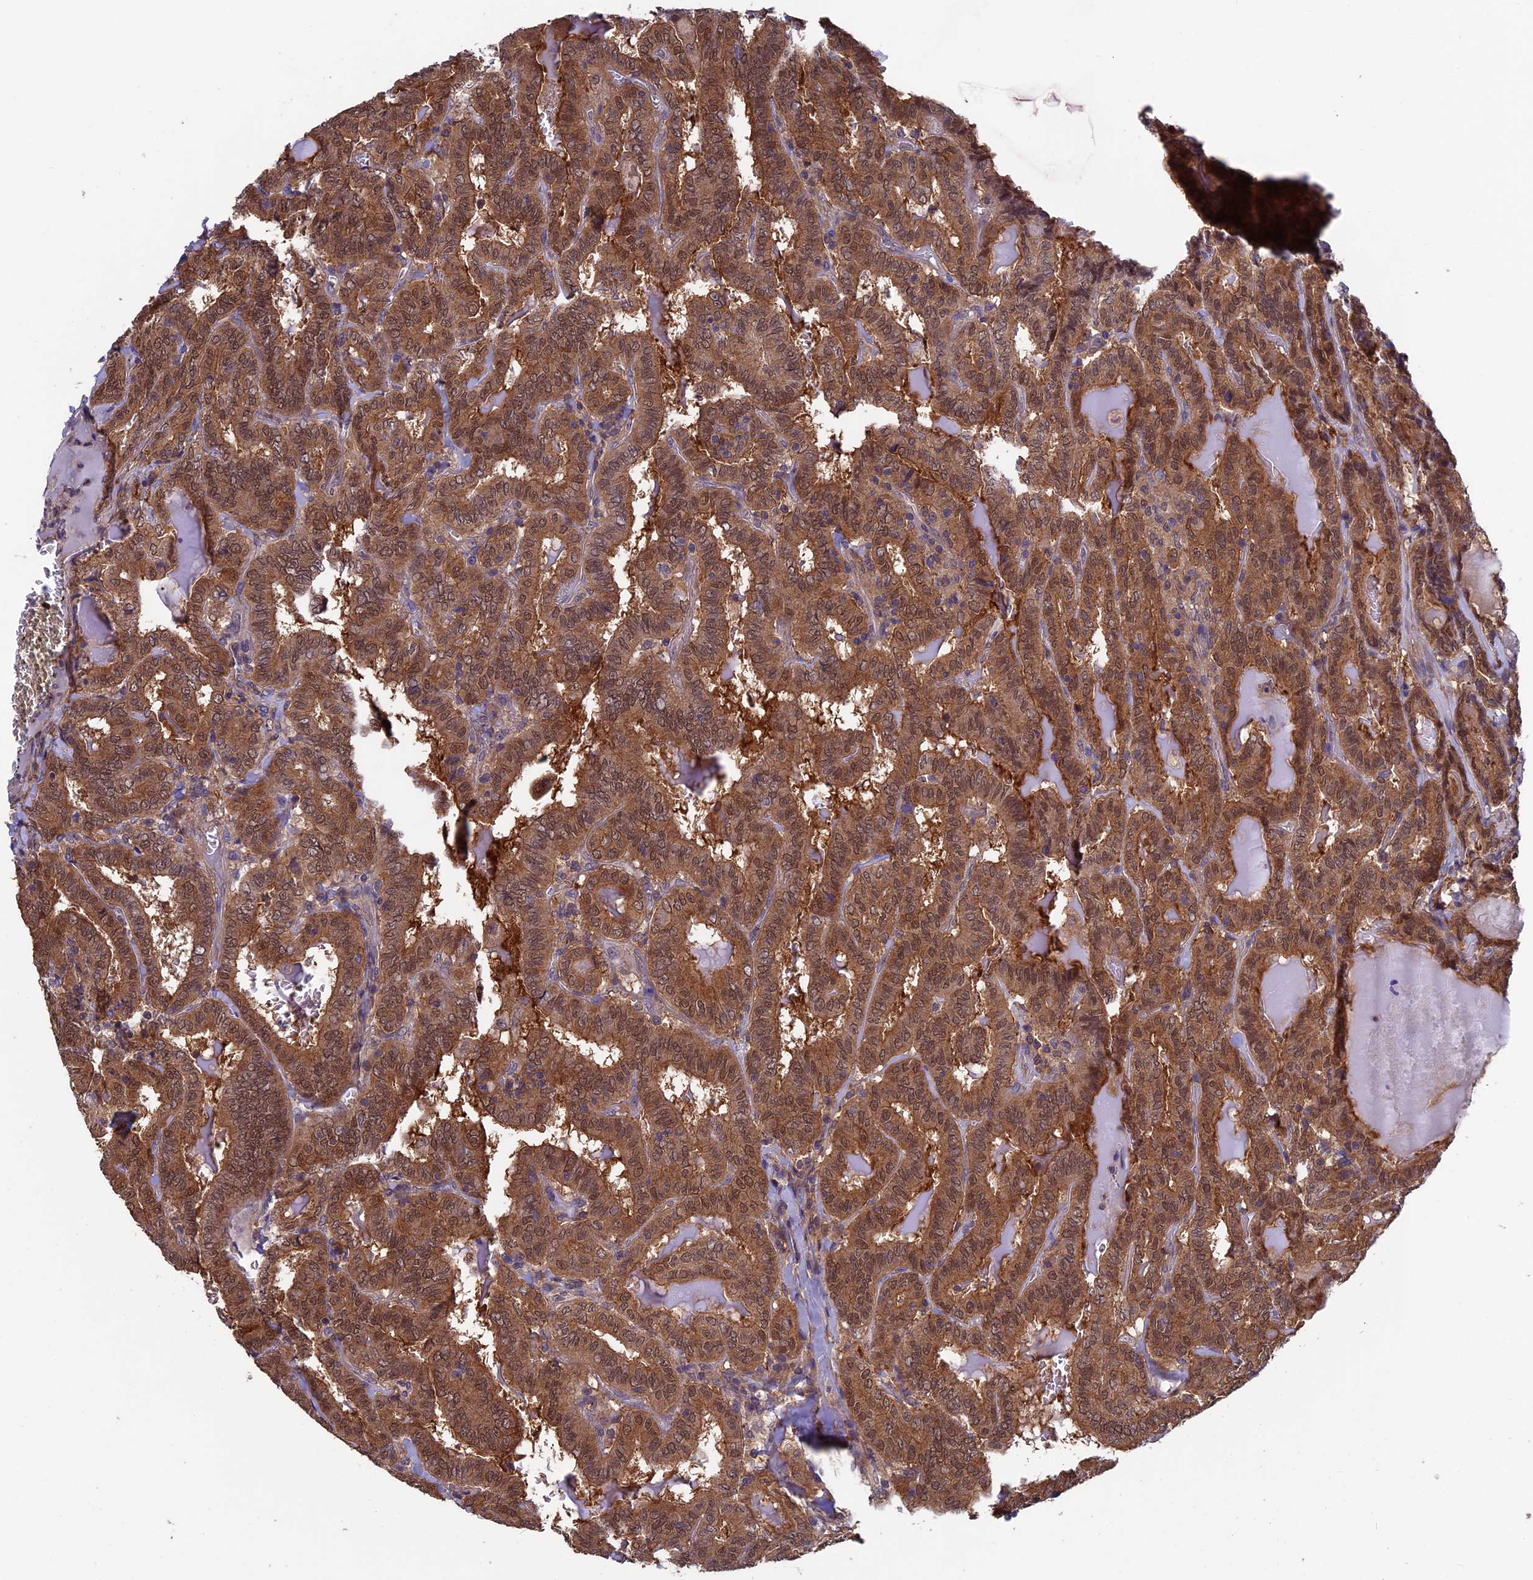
{"staining": {"intensity": "moderate", "quantity": ">75%", "location": "cytoplasmic/membranous,nuclear"}, "tissue": "thyroid cancer", "cell_type": "Tumor cells", "image_type": "cancer", "snomed": [{"axis": "morphology", "description": "Papillary adenocarcinoma, NOS"}, {"axis": "topography", "description": "Thyroid gland"}], "caption": "Moderate cytoplasmic/membranous and nuclear expression for a protein is present in approximately >75% of tumor cells of papillary adenocarcinoma (thyroid) using IHC.", "gene": "LCMT1", "patient": {"sex": "female", "age": 72}}